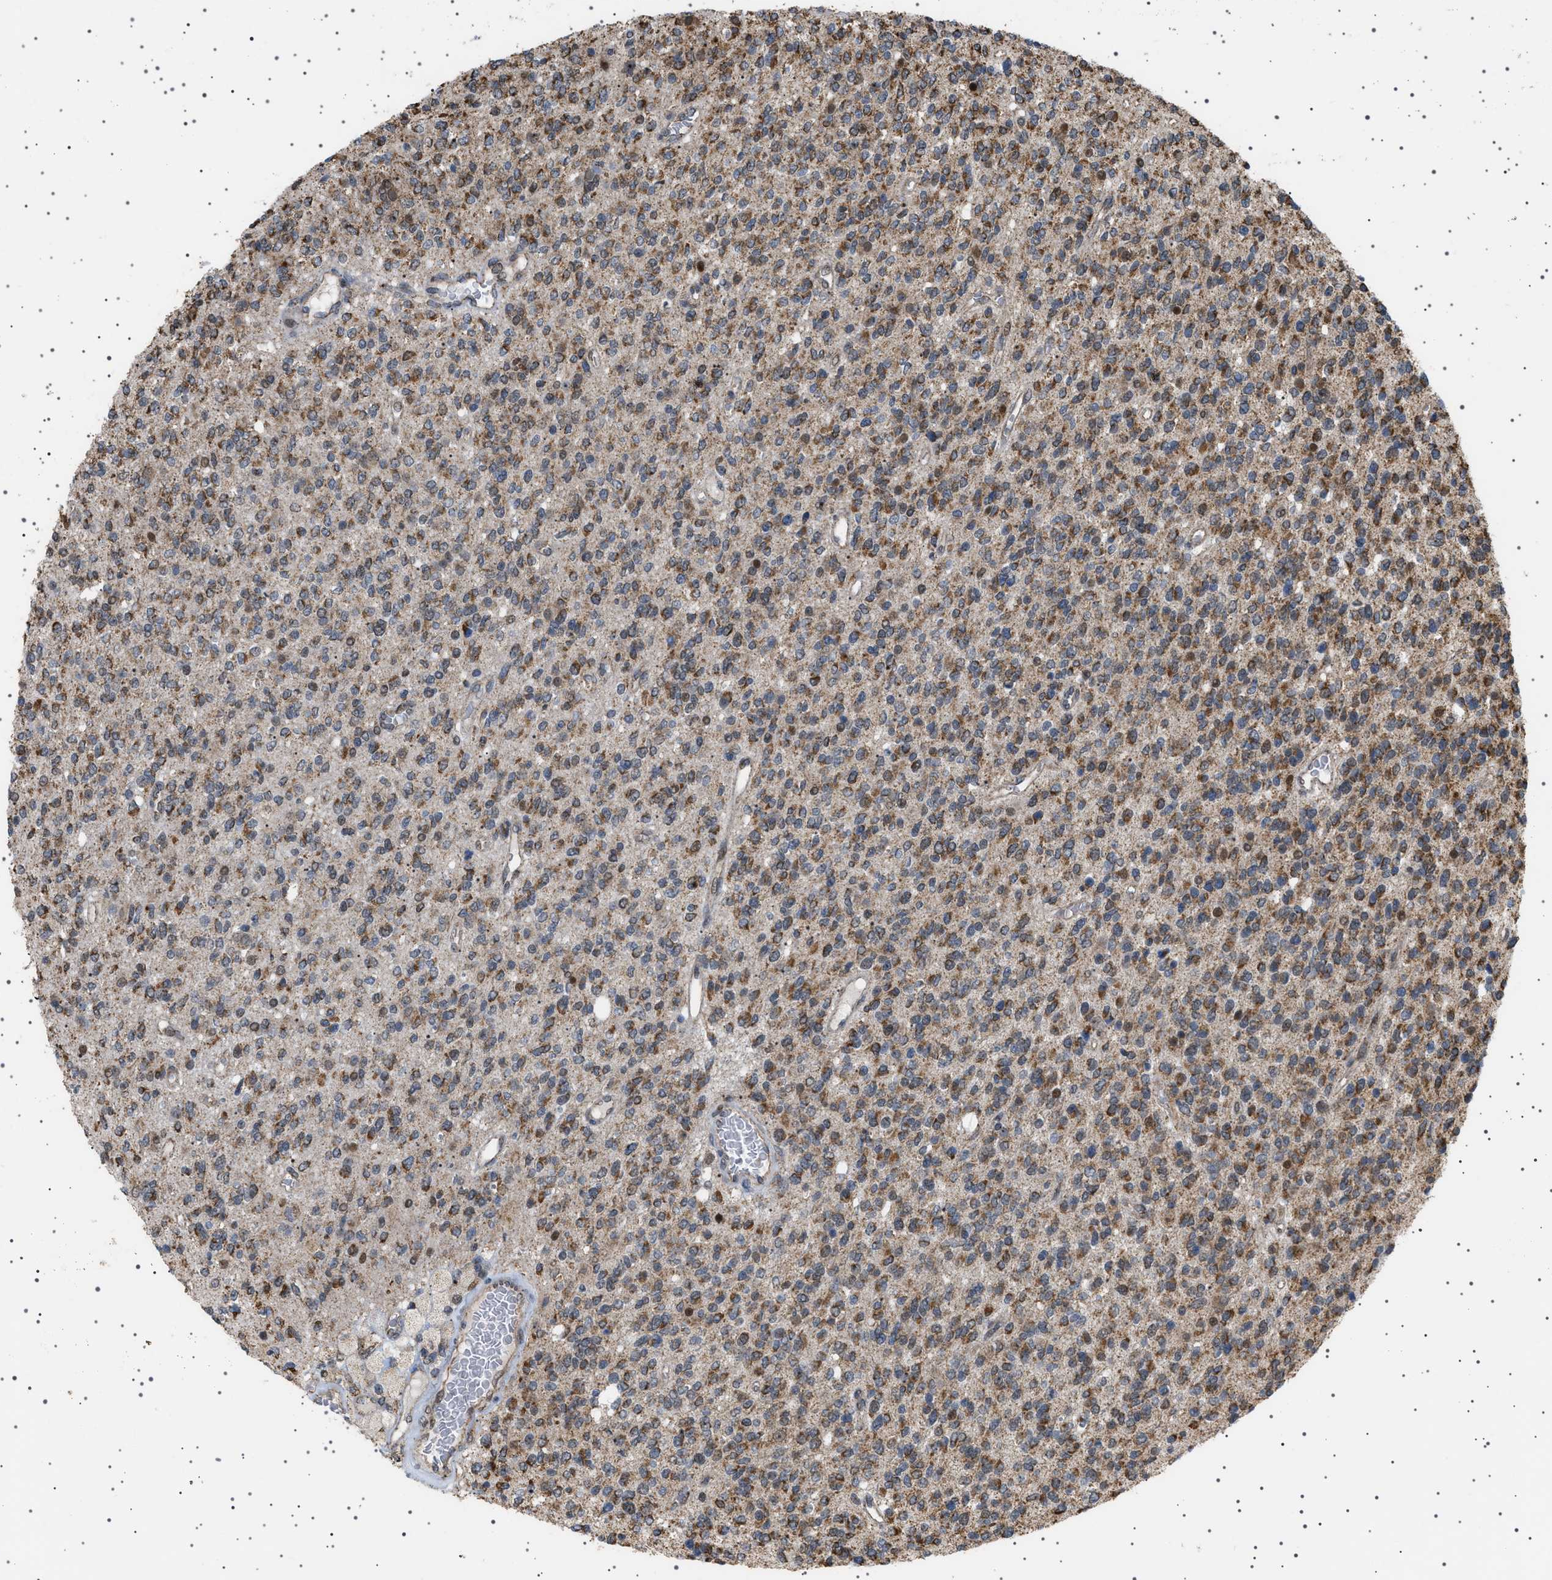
{"staining": {"intensity": "moderate", "quantity": "25%-75%", "location": "cytoplasmic/membranous"}, "tissue": "glioma", "cell_type": "Tumor cells", "image_type": "cancer", "snomed": [{"axis": "morphology", "description": "Glioma, malignant, High grade"}, {"axis": "topography", "description": "Brain"}], "caption": "Brown immunohistochemical staining in malignant glioma (high-grade) displays moderate cytoplasmic/membranous expression in about 25%-75% of tumor cells. (DAB IHC, brown staining for protein, blue staining for nuclei).", "gene": "MELK", "patient": {"sex": "male", "age": 34}}